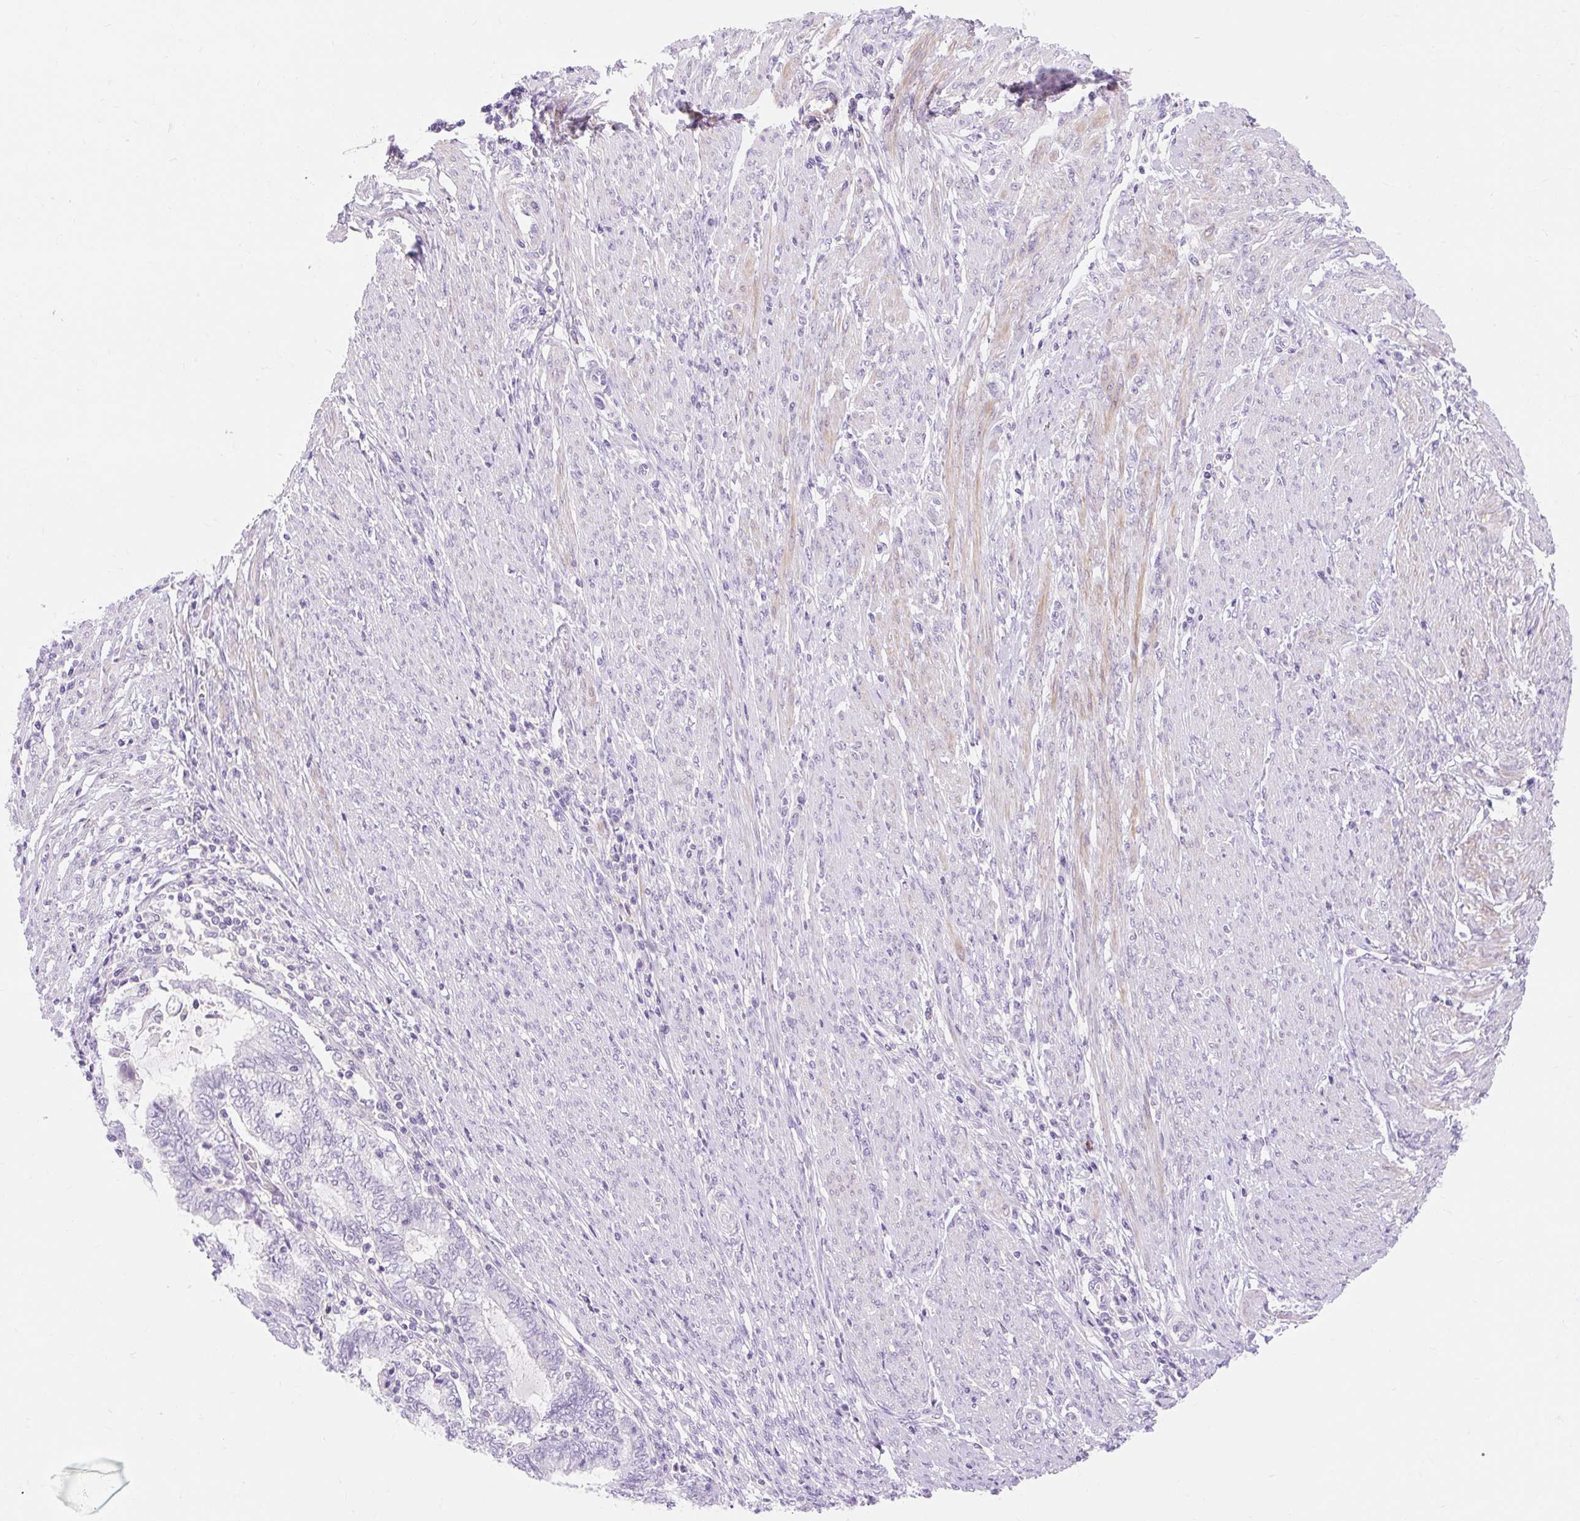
{"staining": {"intensity": "negative", "quantity": "none", "location": "none"}, "tissue": "endometrial cancer", "cell_type": "Tumor cells", "image_type": "cancer", "snomed": [{"axis": "morphology", "description": "Adenocarcinoma, NOS"}, {"axis": "topography", "description": "Uterus"}, {"axis": "topography", "description": "Endometrium"}], "caption": "Immunohistochemistry photomicrograph of neoplastic tissue: endometrial cancer stained with DAB demonstrates no significant protein positivity in tumor cells.", "gene": "SLC28A1", "patient": {"sex": "female", "age": 70}}